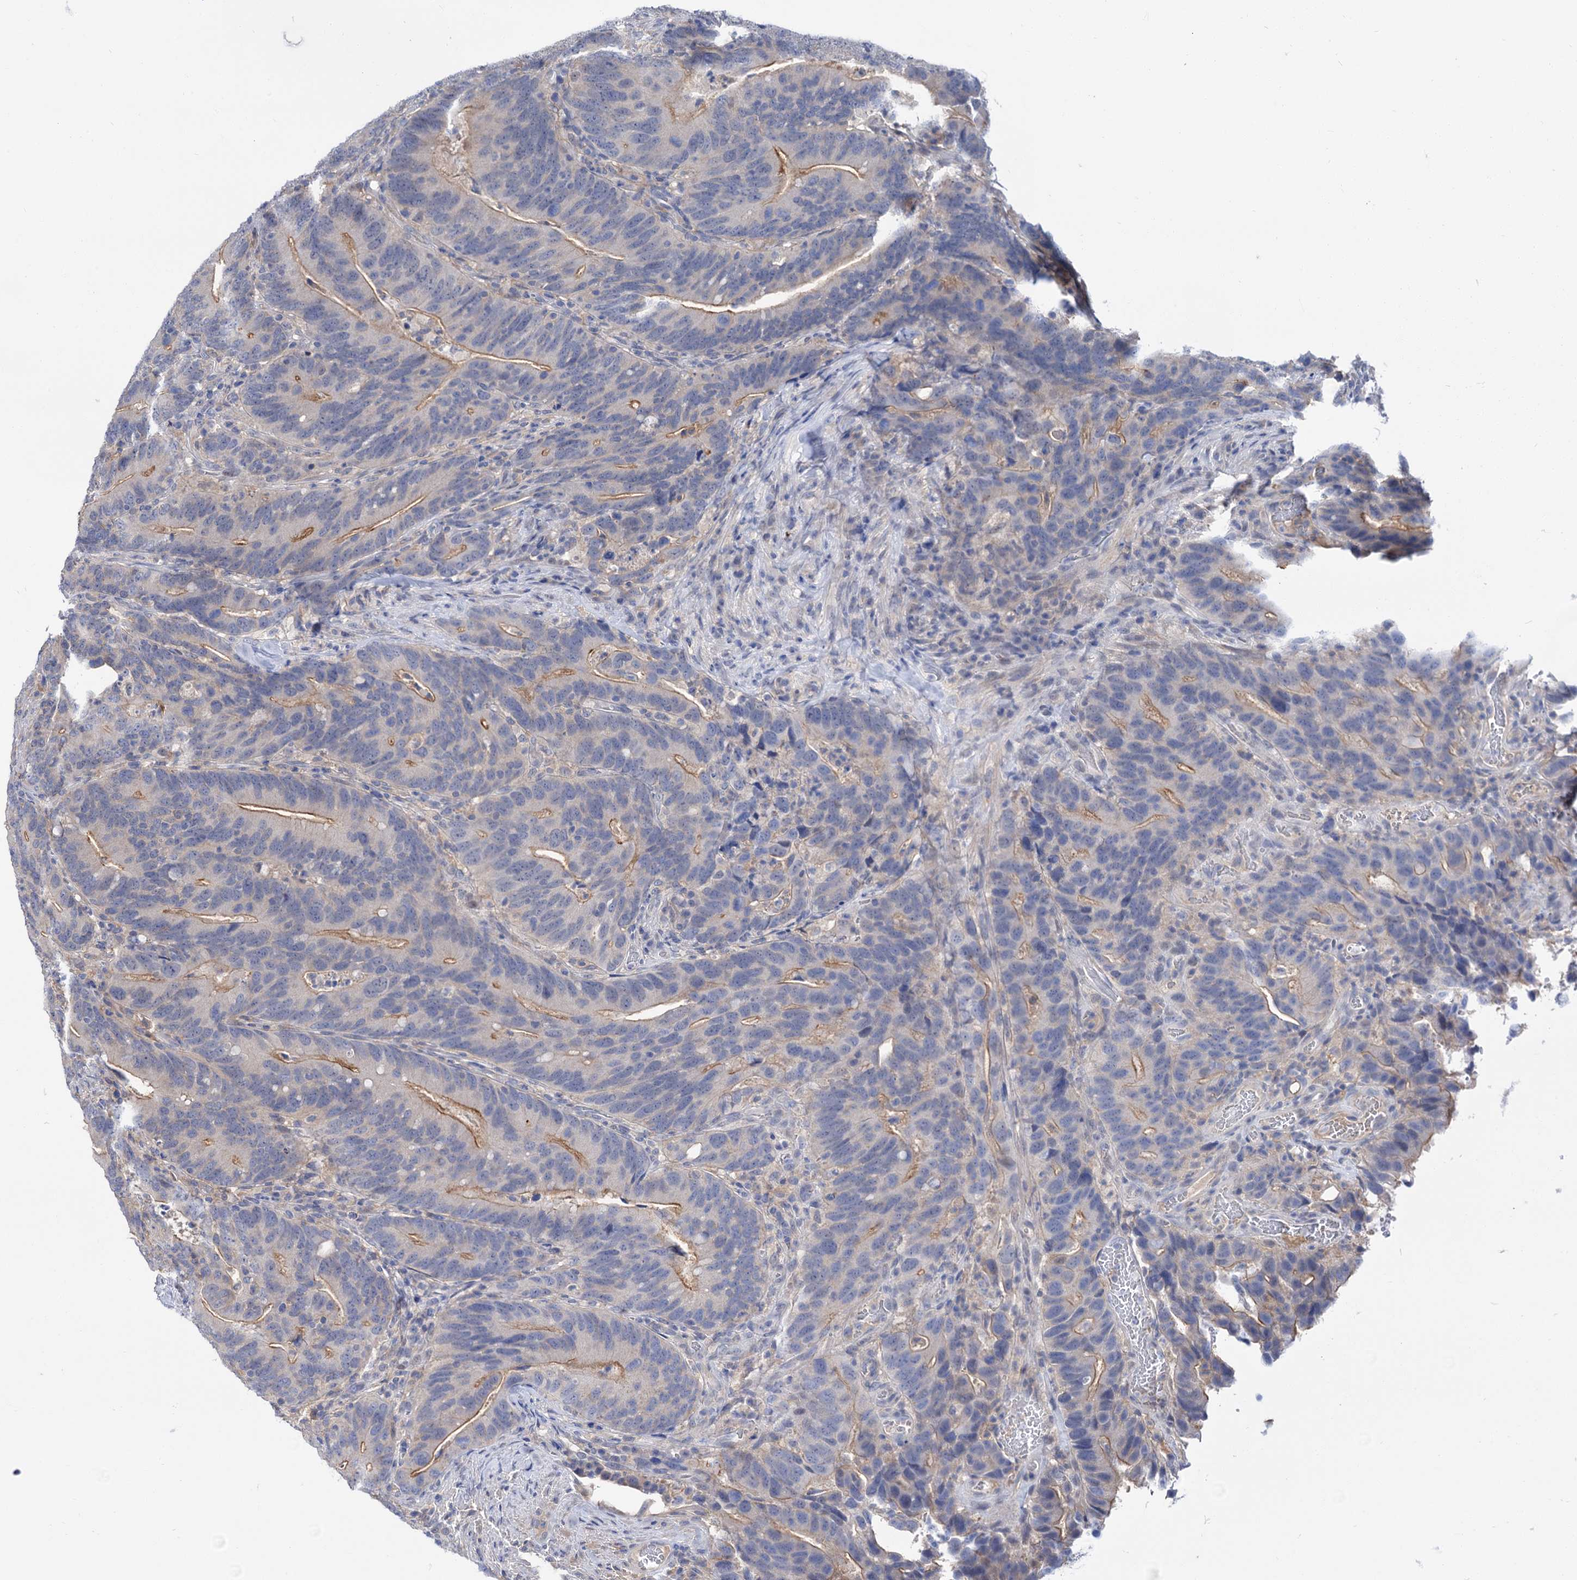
{"staining": {"intensity": "weak", "quantity": "25%-75%", "location": "cytoplasmic/membranous"}, "tissue": "colorectal cancer", "cell_type": "Tumor cells", "image_type": "cancer", "snomed": [{"axis": "morphology", "description": "Adenocarcinoma, NOS"}, {"axis": "topography", "description": "Colon"}], "caption": "This micrograph shows immunohistochemistry (IHC) staining of human colorectal cancer, with low weak cytoplasmic/membranous staining in approximately 25%-75% of tumor cells.", "gene": "NEK10", "patient": {"sex": "female", "age": 66}}